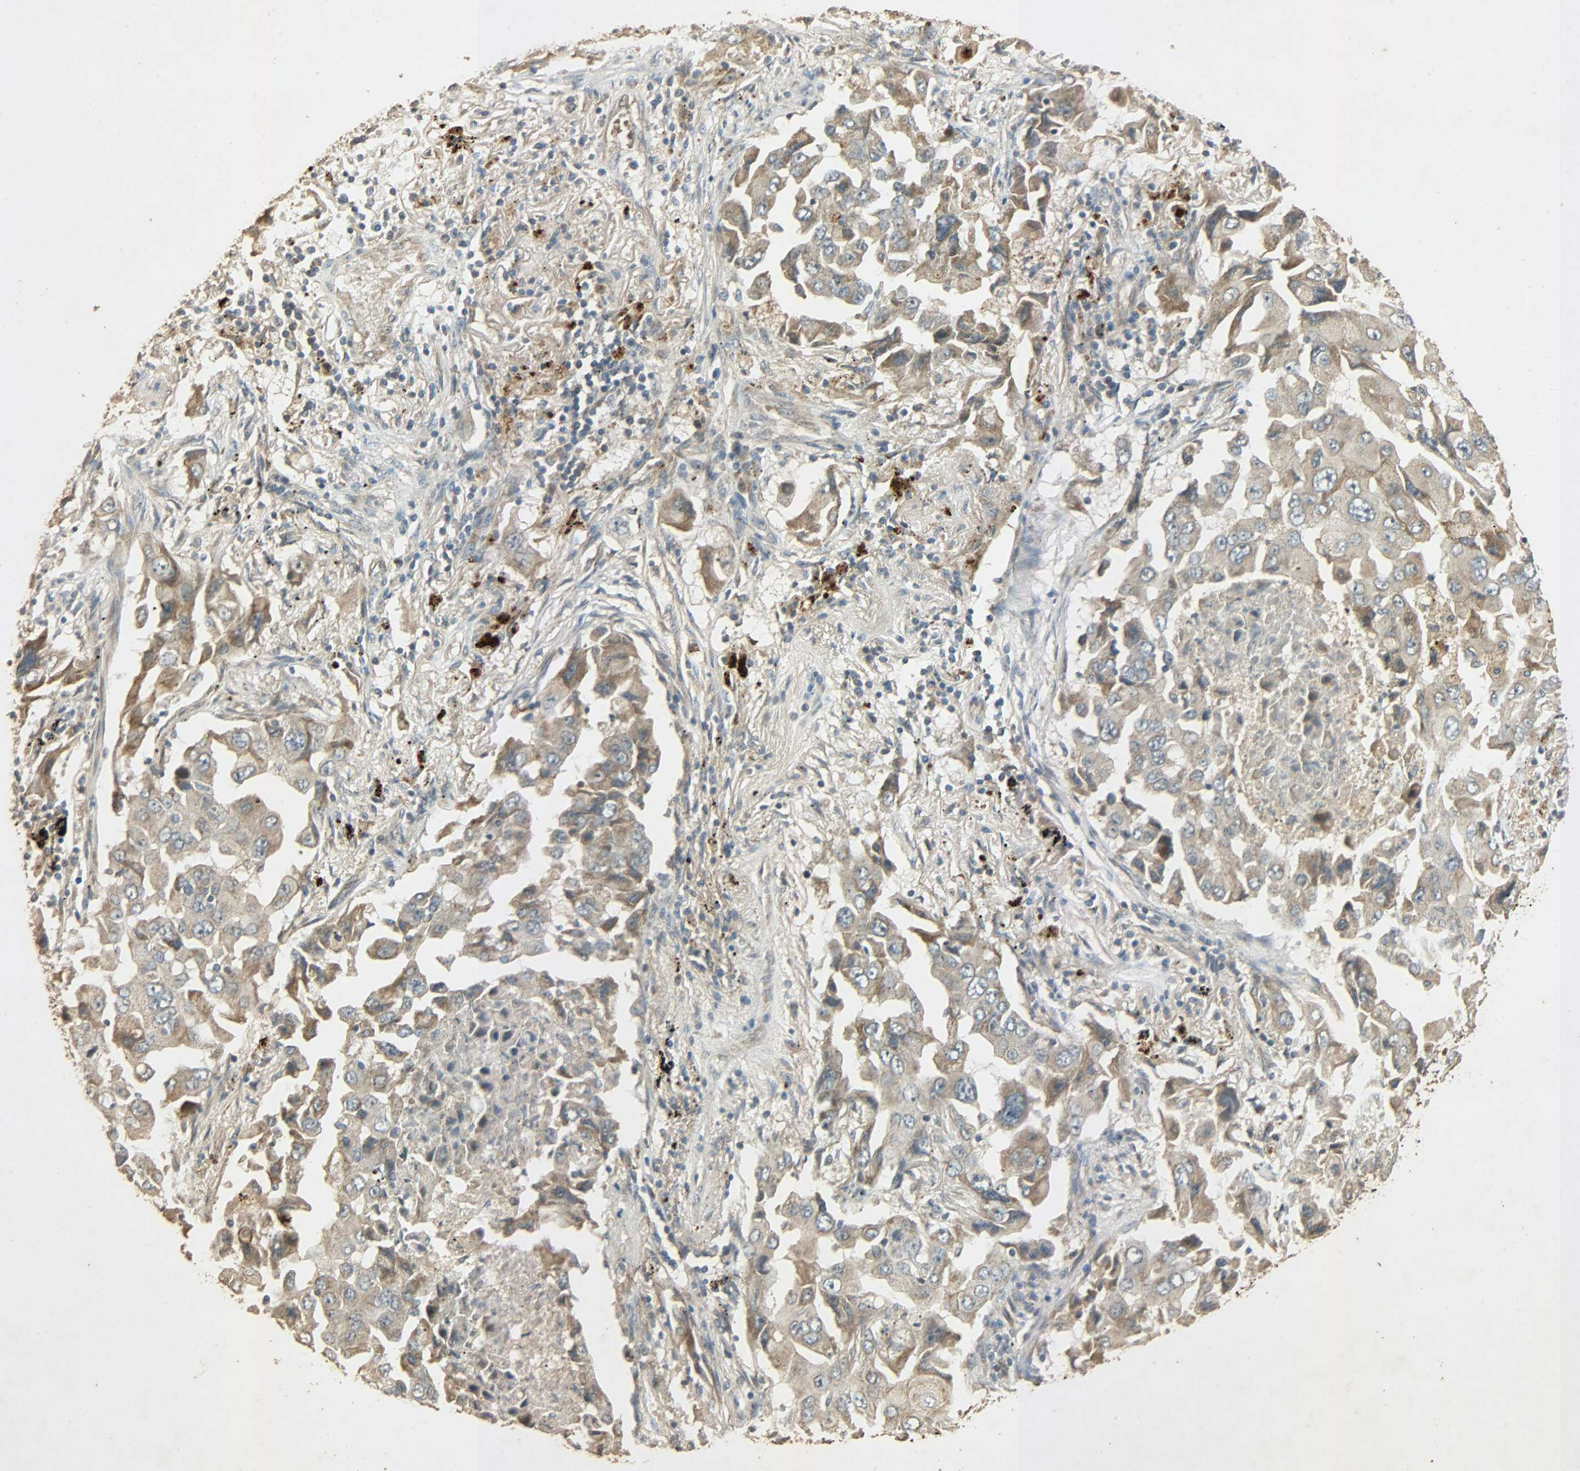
{"staining": {"intensity": "moderate", "quantity": ">75%", "location": "cytoplasmic/membranous"}, "tissue": "lung cancer", "cell_type": "Tumor cells", "image_type": "cancer", "snomed": [{"axis": "morphology", "description": "Adenocarcinoma, NOS"}, {"axis": "topography", "description": "Lung"}], "caption": "A micrograph of human adenocarcinoma (lung) stained for a protein exhibits moderate cytoplasmic/membranous brown staining in tumor cells. (Brightfield microscopy of DAB IHC at high magnification).", "gene": "ATP2B1", "patient": {"sex": "female", "age": 65}}